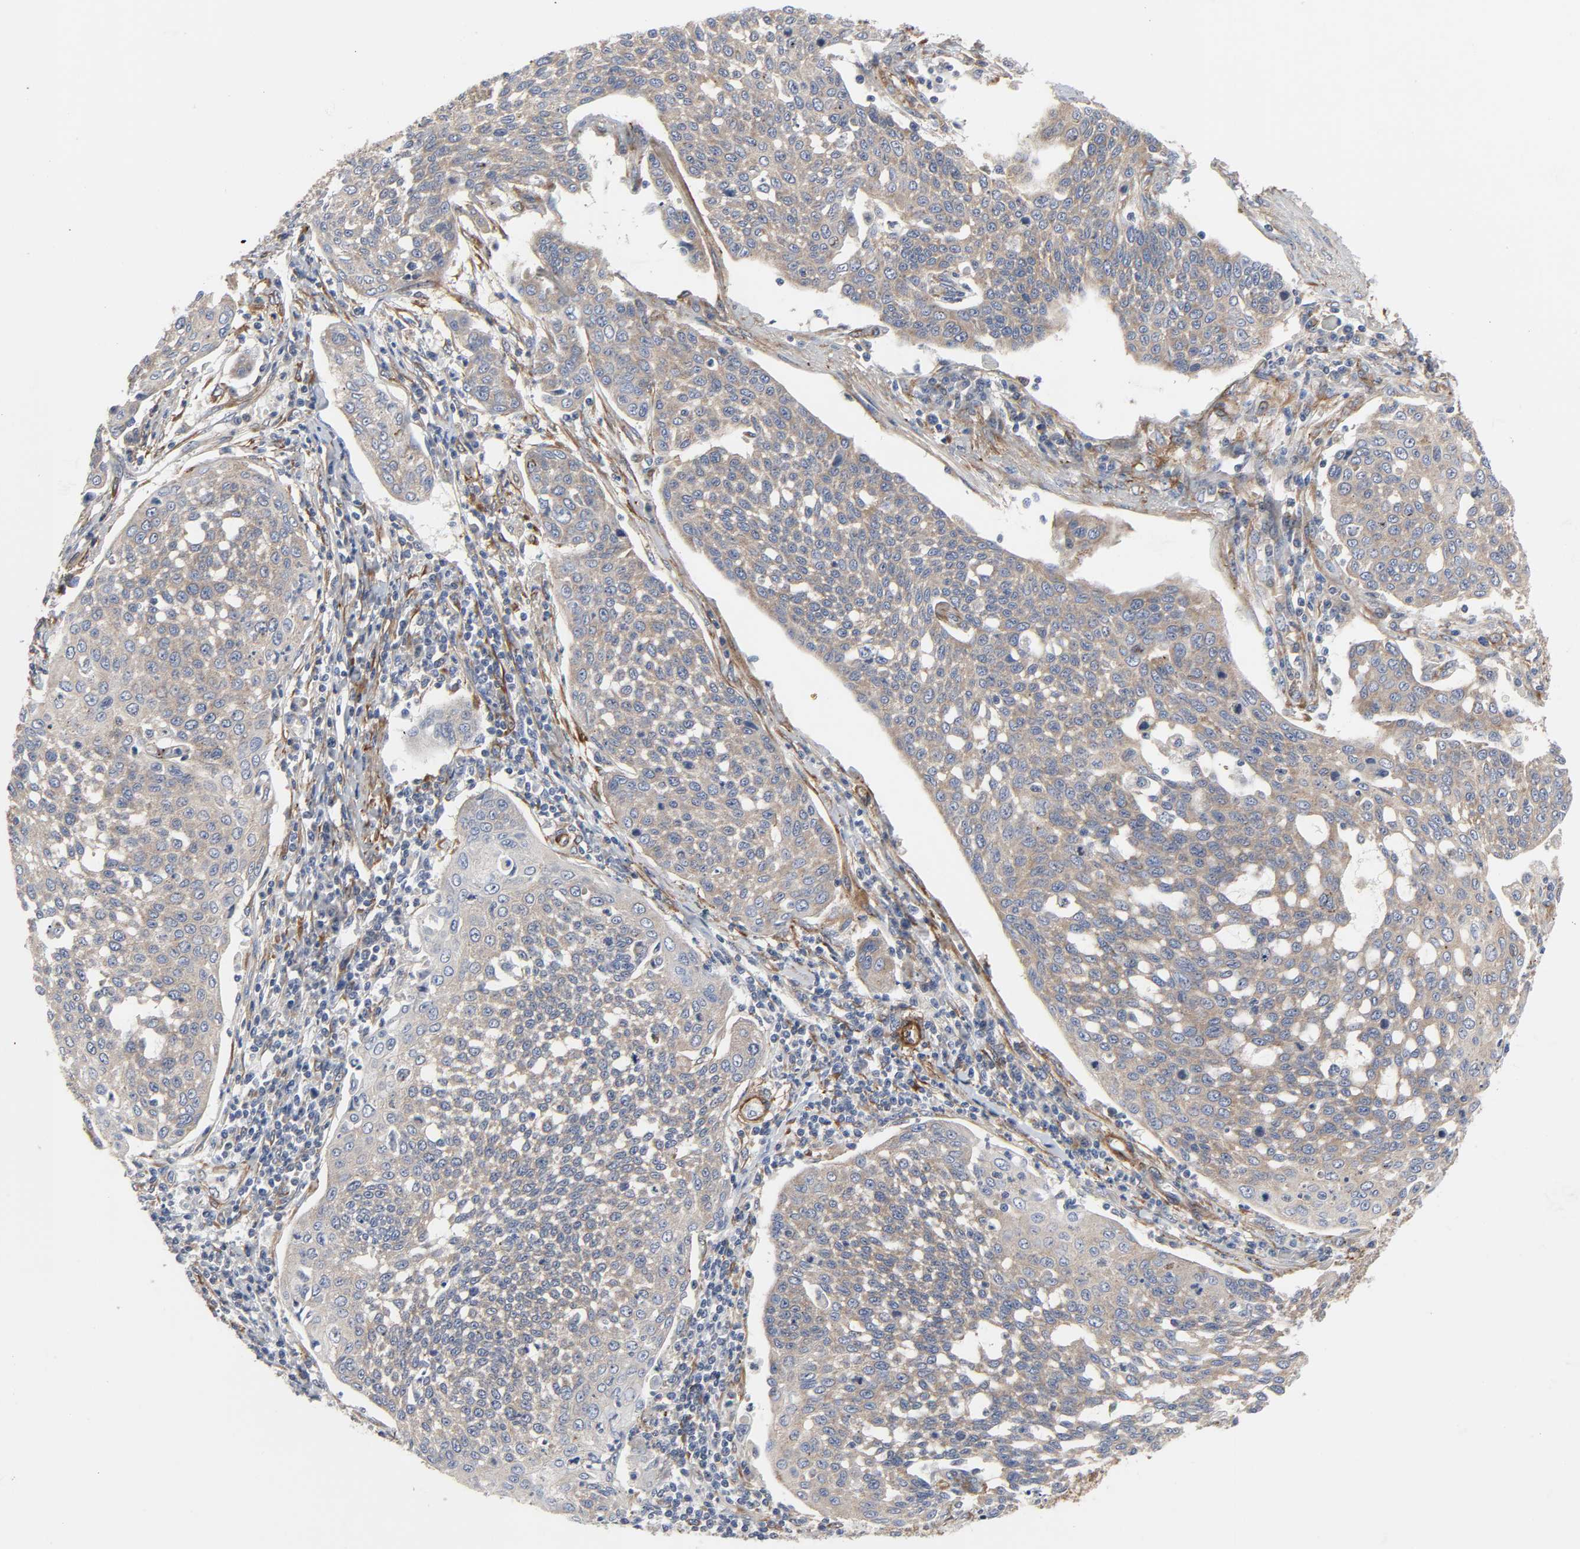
{"staining": {"intensity": "weak", "quantity": ">75%", "location": "cytoplasmic/membranous"}, "tissue": "cervical cancer", "cell_type": "Tumor cells", "image_type": "cancer", "snomed": [{"axis": "morphology", "description": "Squamous cell carcinoma, NOS"}, {"axis": "topography", "description": "Cervix"}], "caption": "An image of cervical cancer (squamous cell carcinoma) stained for a protein displays weak cytoplasmic/membranous brown staining in tumor cells.", "gene": "ARHGAP1", "patient": {"sex": "female", "age": 34}}